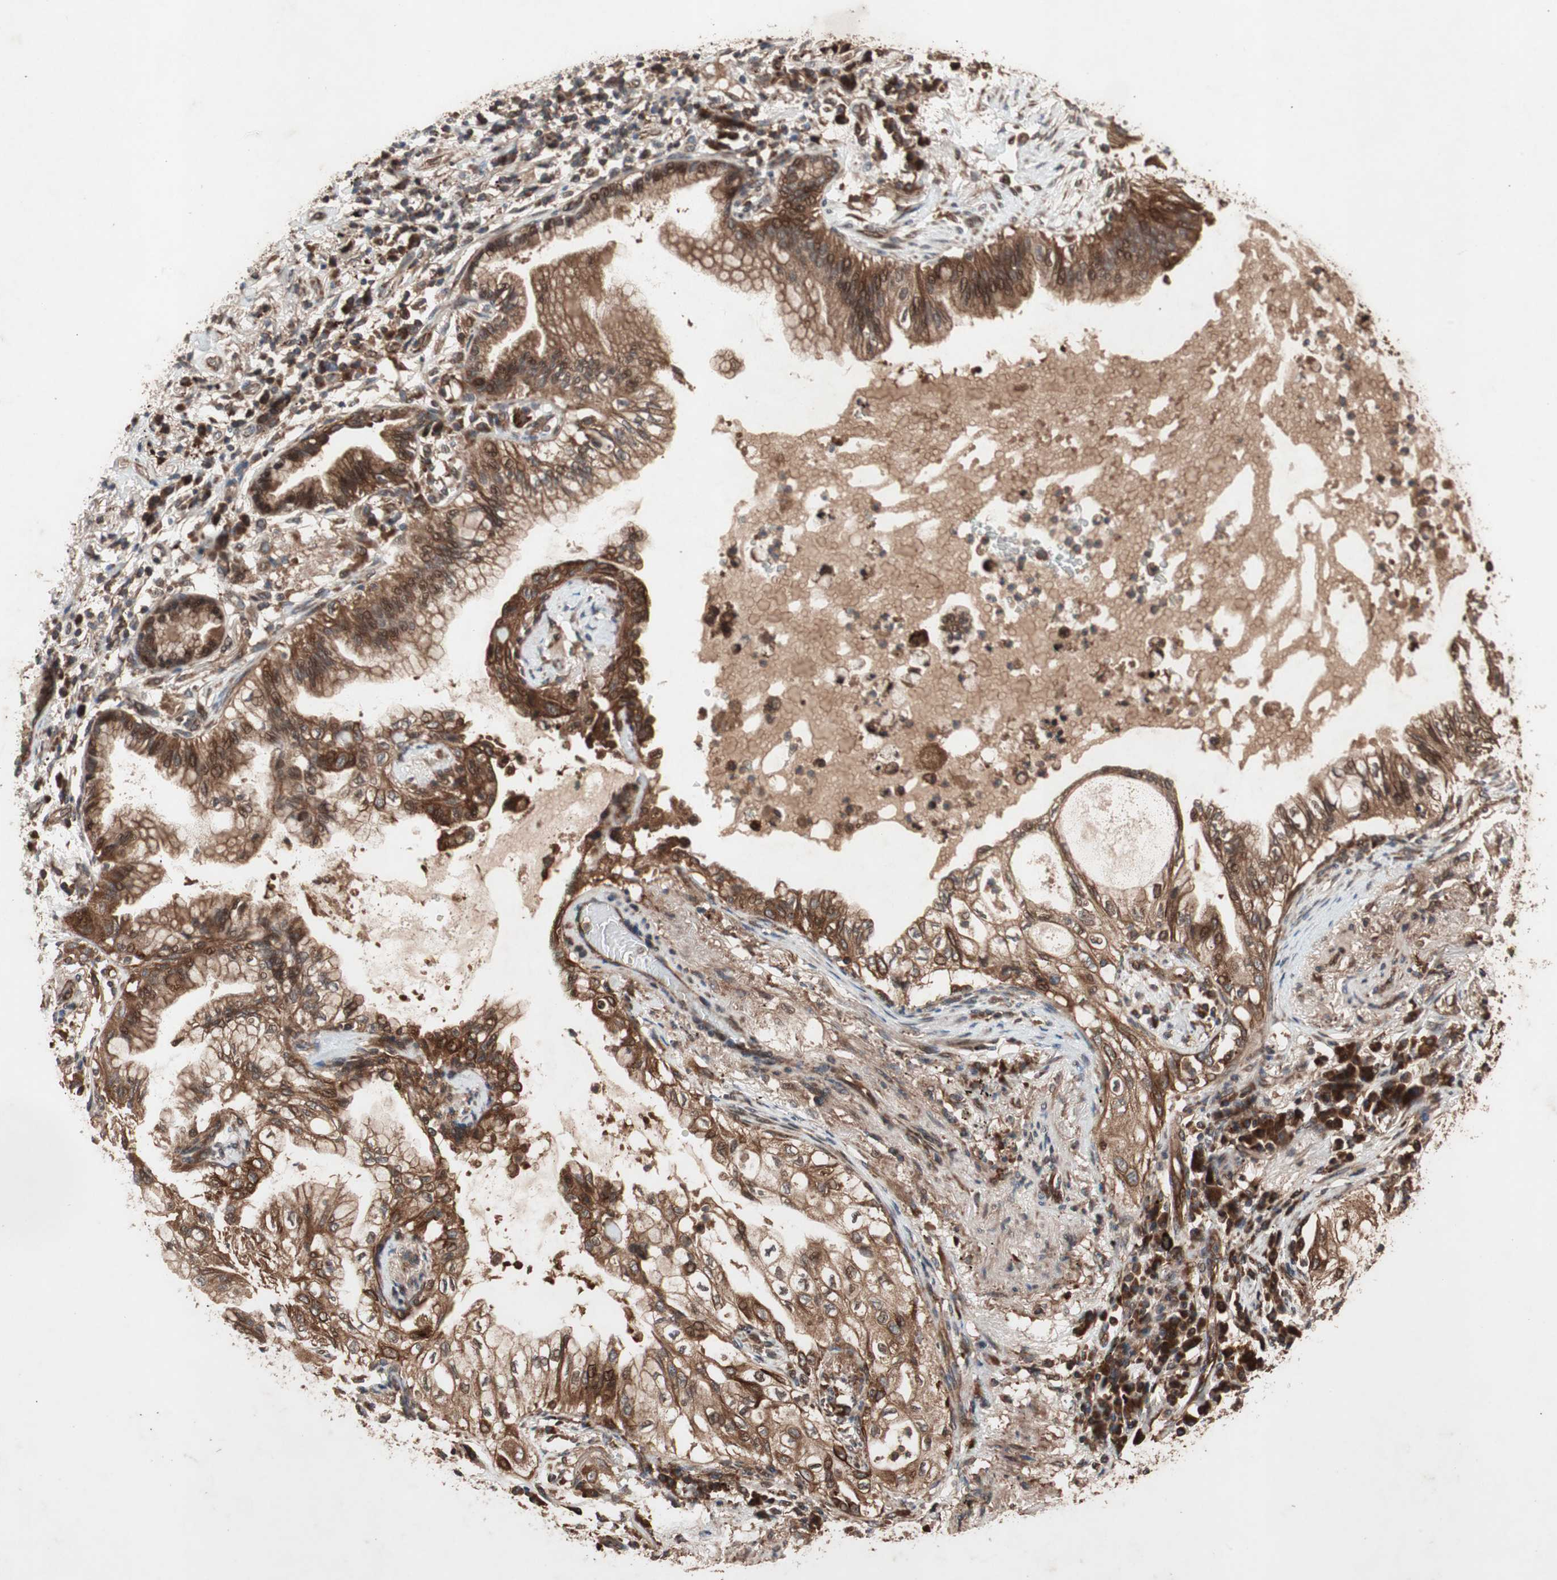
{"staining": {"intensity": "strong", "quantity": ">75%", "location": "cytoplasmic/membranous"}, "tissue": "lung cancer", "cell_type": "Tumor cells", "image_type": "cancer", "snomed": [{"axis": "morphology", "description": "Adenocarcinoma, NOS"}, {"axis": "topography", "description": "Lung"}], "caption": "Protein staining of lung adenocarcinoma tissue shows strong cytoplasmic/membranous positivity in approximately >75% of tumor cells.", "gene": "RAB1A", "patient": {"sex": "female", "age": 70}}